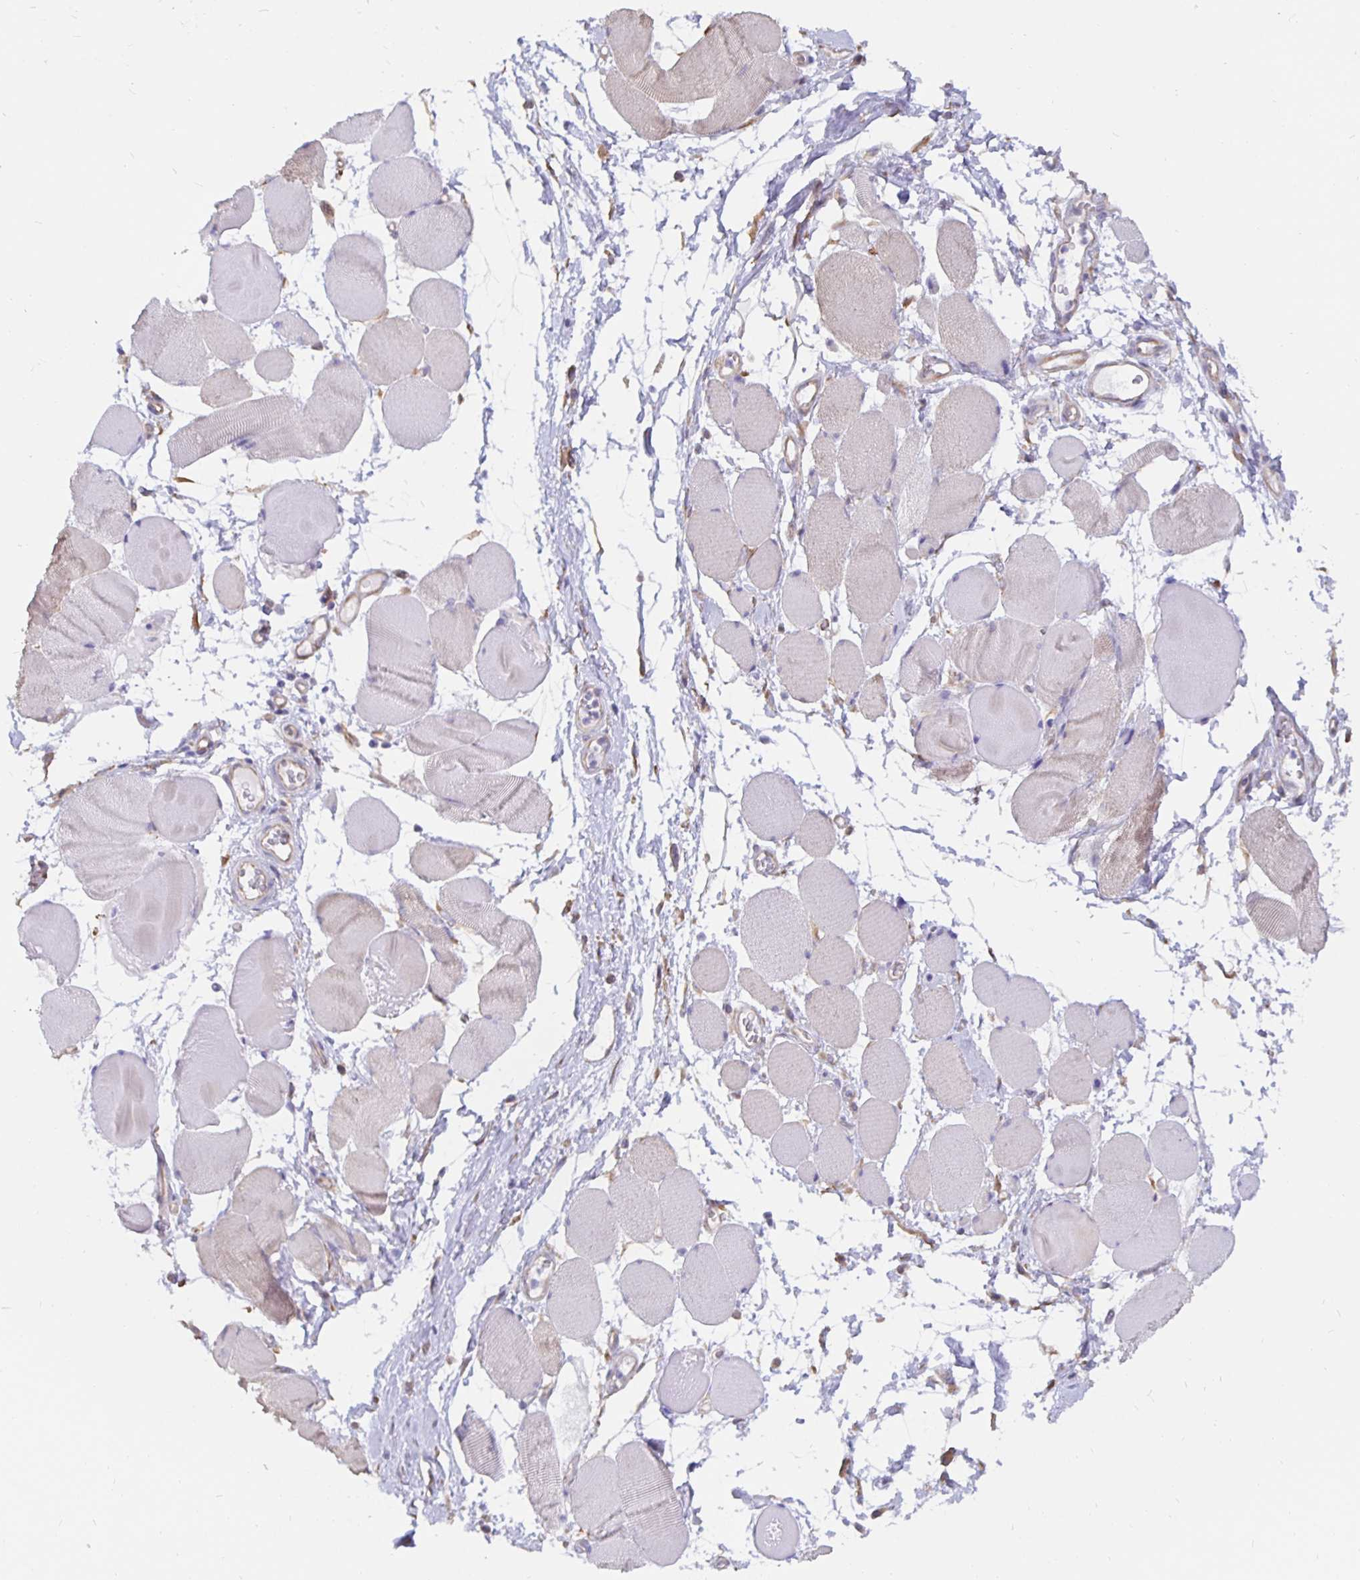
{"staining": {"intensity": "negative", "quantity": "none", "location": "none"}, "tissue": "skeletal muscle", "cell_type": "Myocytes", "image_type": "normal", "snomed": [{"axis": "morphology", "description": "Normal tissue, NOS"}, {"axis": "topography", "description": "Skeletal muscle"}], "caption": "A photomicrograph of skeletal muscle stained for a protein exhibits no brown staining in myocytes. (Immunohistochemistry, brightfield microscopy, high magnification).", "gene": "DNAI2", "patient": {"sex": "female", "age": 75}}